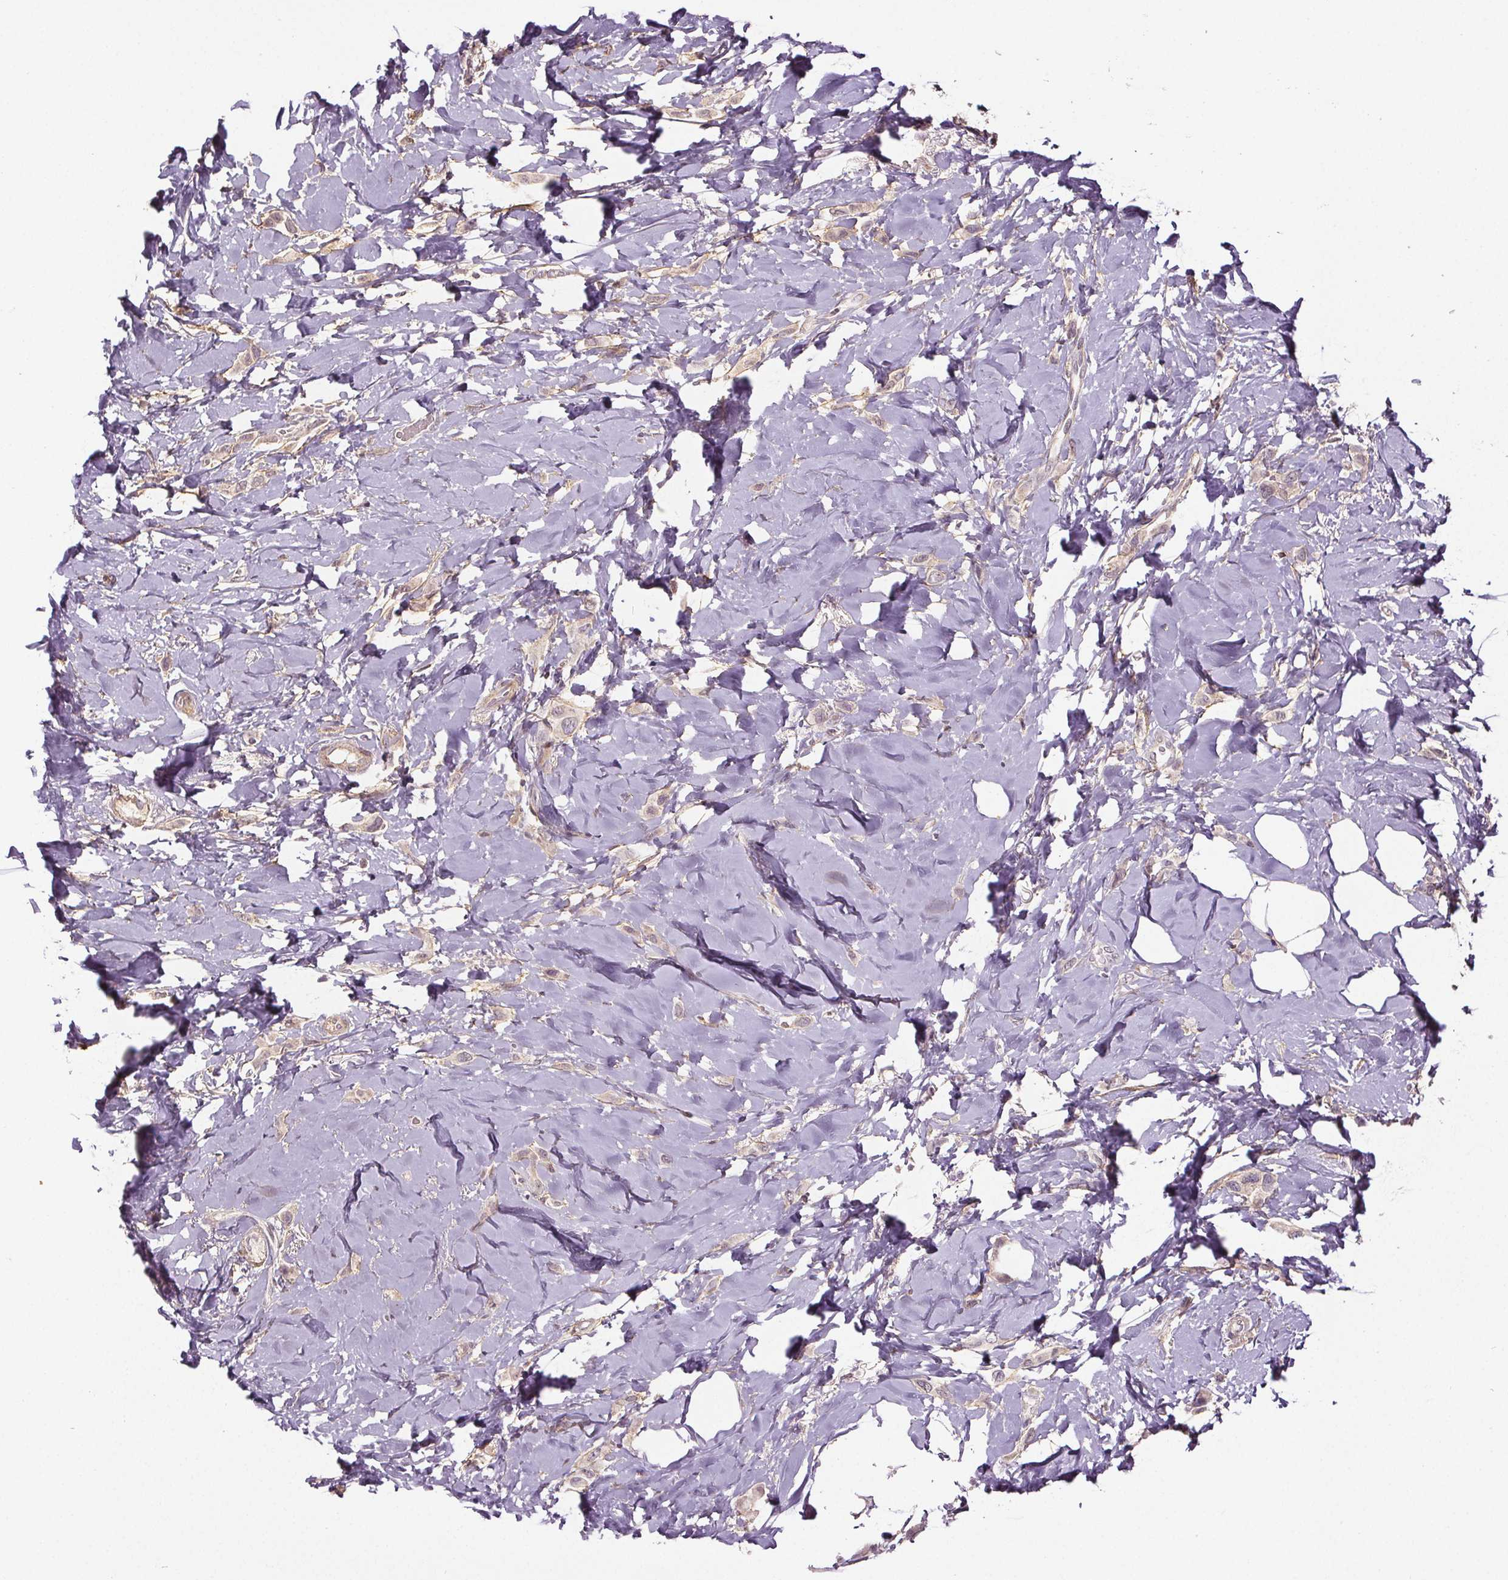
{"staining": {"intensity": "negative", "quantity": "none", "location": "none"}, "tissue": "breast cancer", "cell_type": "Tumor cells", "image_type": "cancer", "snomed": [{"axis": "morphology", "description": "Lobular carcinoma"}, {"axis": "topography", "description": "Breast"}], "caption": "Immunohistochemistry (IHC) of human breast cancer (lobular carcinoma) exhibits no staining in tumor cells. (DAB (3,3'-diaminobenzidine) IHC with hematoxylin counter stain).", "gene": "EPHB3", "patient": {"sex": "female", "age": 66}}